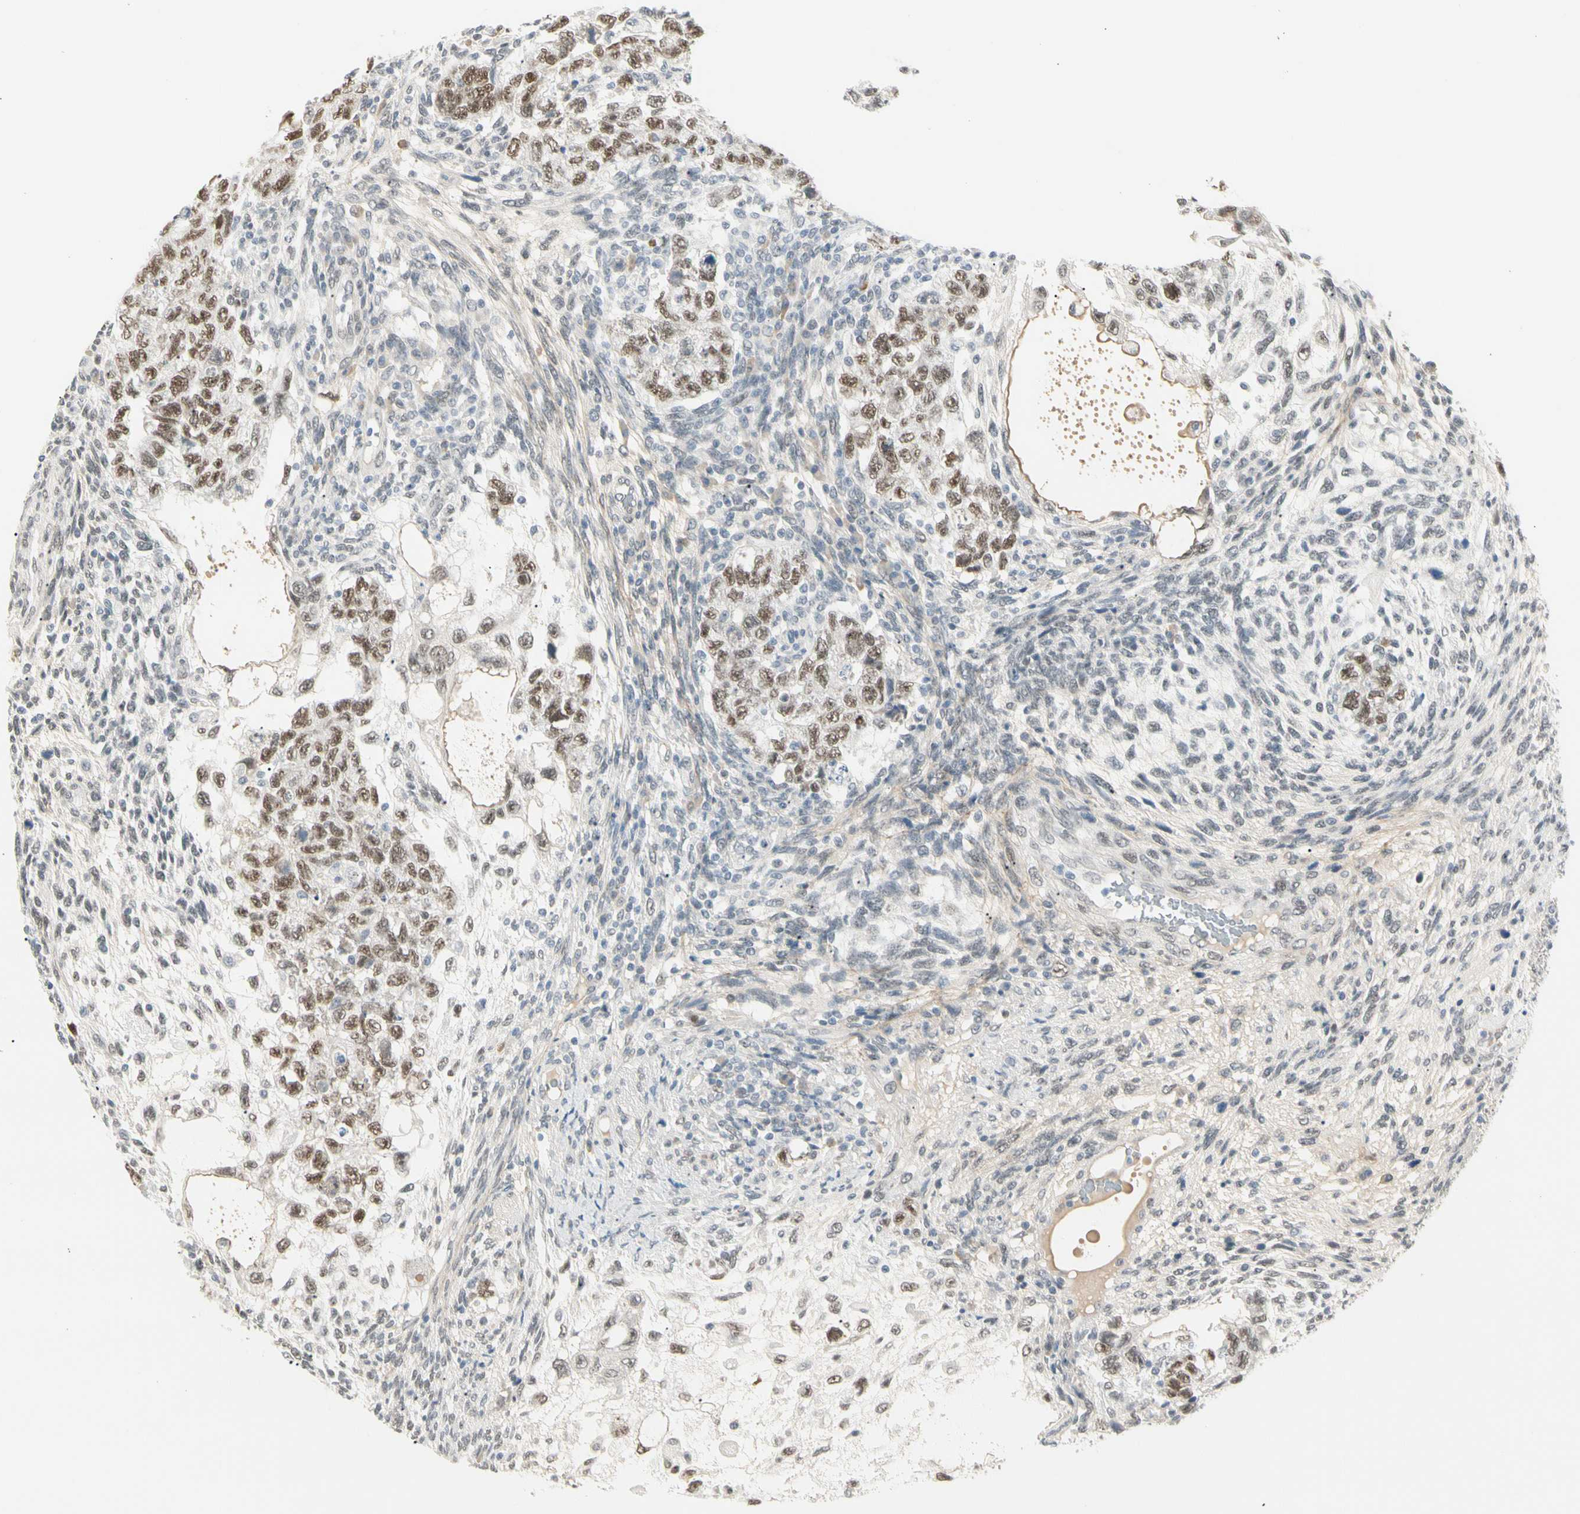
{"staining": {"intensity": "moderate", "quantity": ">75%", "location": "nuclear"}, "tissue": "testis cancer", "cell_type": "Tumor cells", "image_type": "cancer", "snomed": [{"axis": "morphology", "description": "Normal tissue, NOS"}, {"axis": "morphology", "description": "Carcinoma, Embryonal, NOS"}, {"axis": "topography", "description": "Testis"}], "caption": "This image displays immunohistochemistry staining of testis embryonal carcinoma, with medium moderate nuclear positivity in approximately >75% of tumor cells.", "gene": "ASPN", "patient": {"sex": "male", "age": 36}}